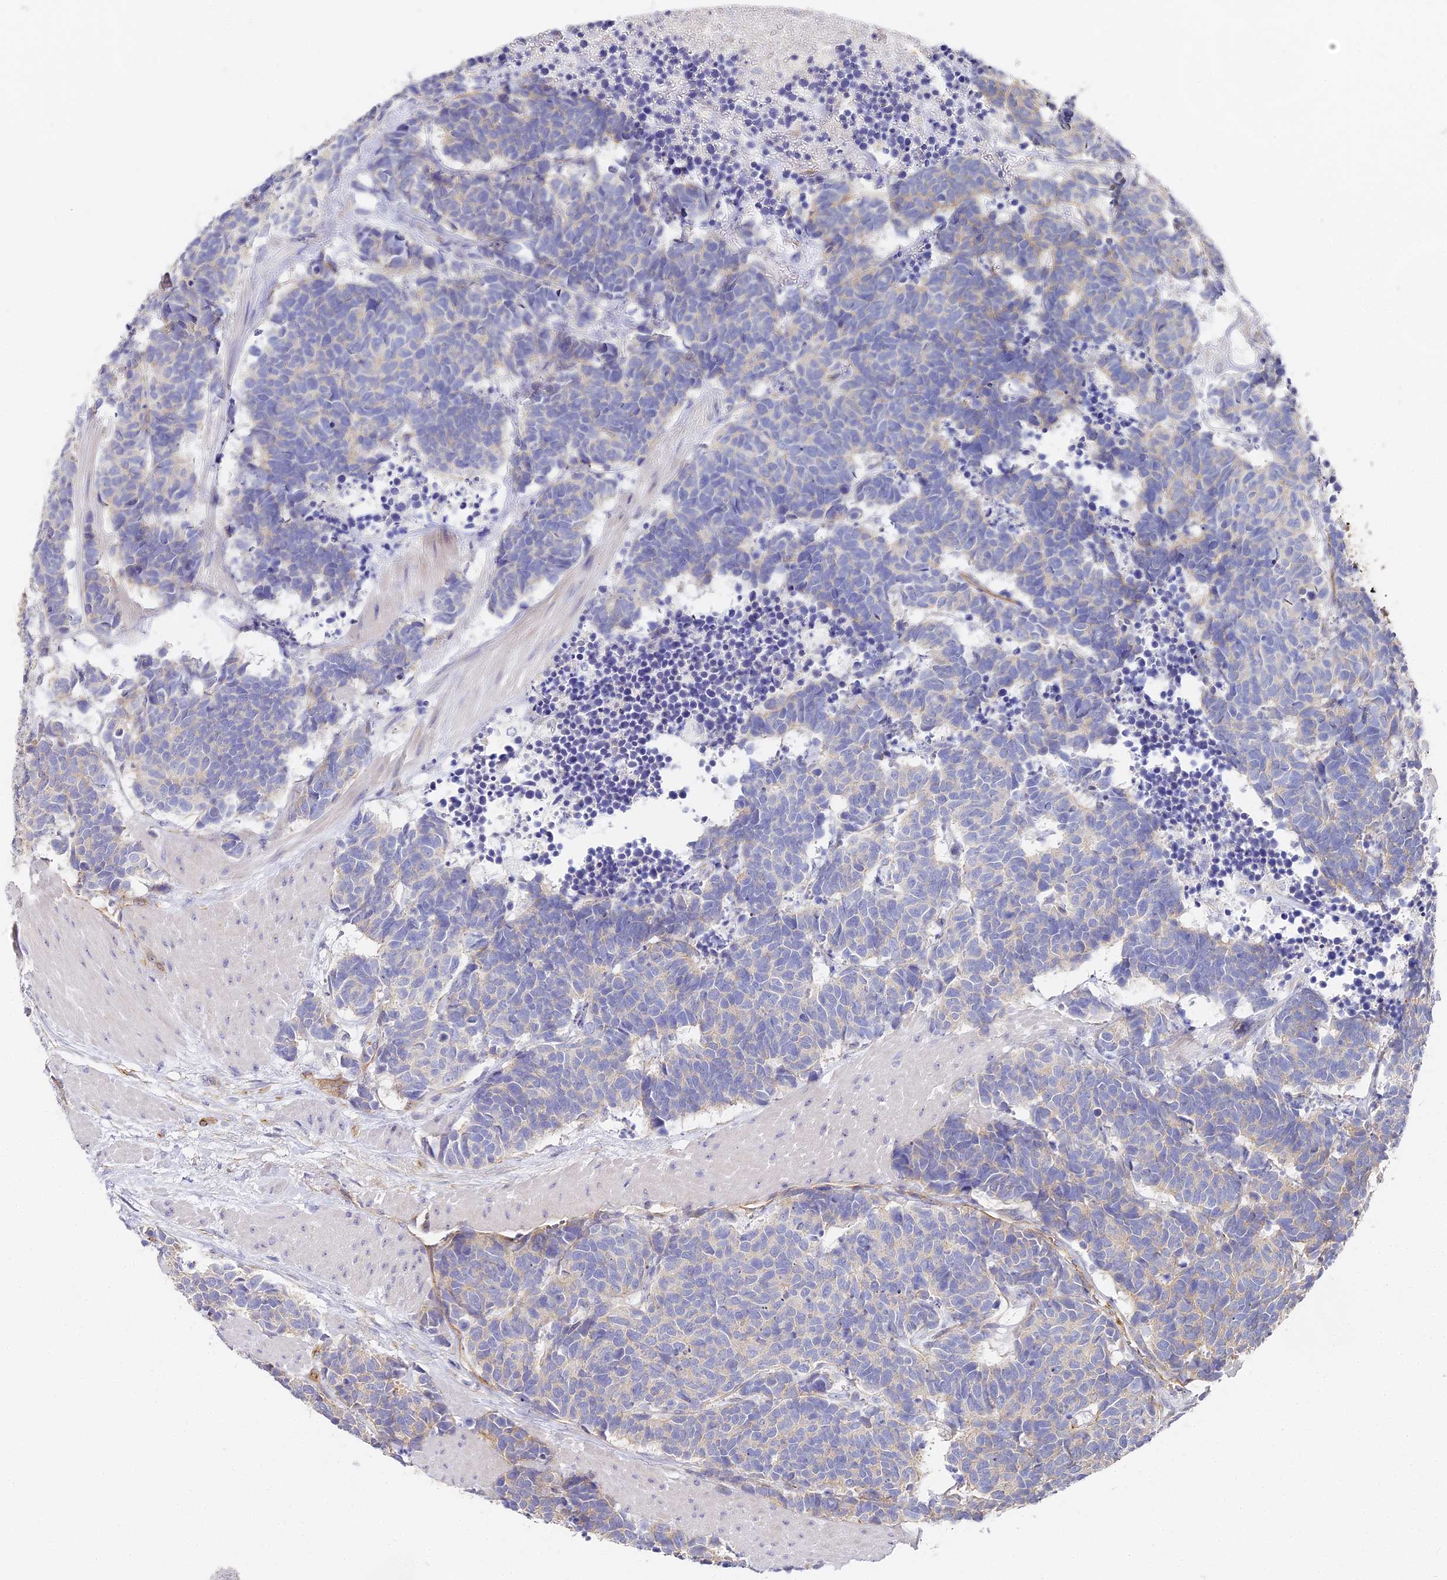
{"staining": {"intensity": "negative", "quantity": "none", "location": "none"}, "tissue": "carcinoid", "cell_type": "Tumor cells", "image_type": "cancer", "snomed": [{"axis": "morphology", "description": "Carcinoma, NOS"}, {"axis": "morphology", "description": "Carcinoid, malignant, NOS"}, {"axis": "topography", "description": "Urinary bladder"}], "caption": "The immunohistochemistry histopathology image has no significant expression in tumor cells of carcinoid tissue.", "gene": "CCDC30", "patient": {"sex": "male", "age": 57}}